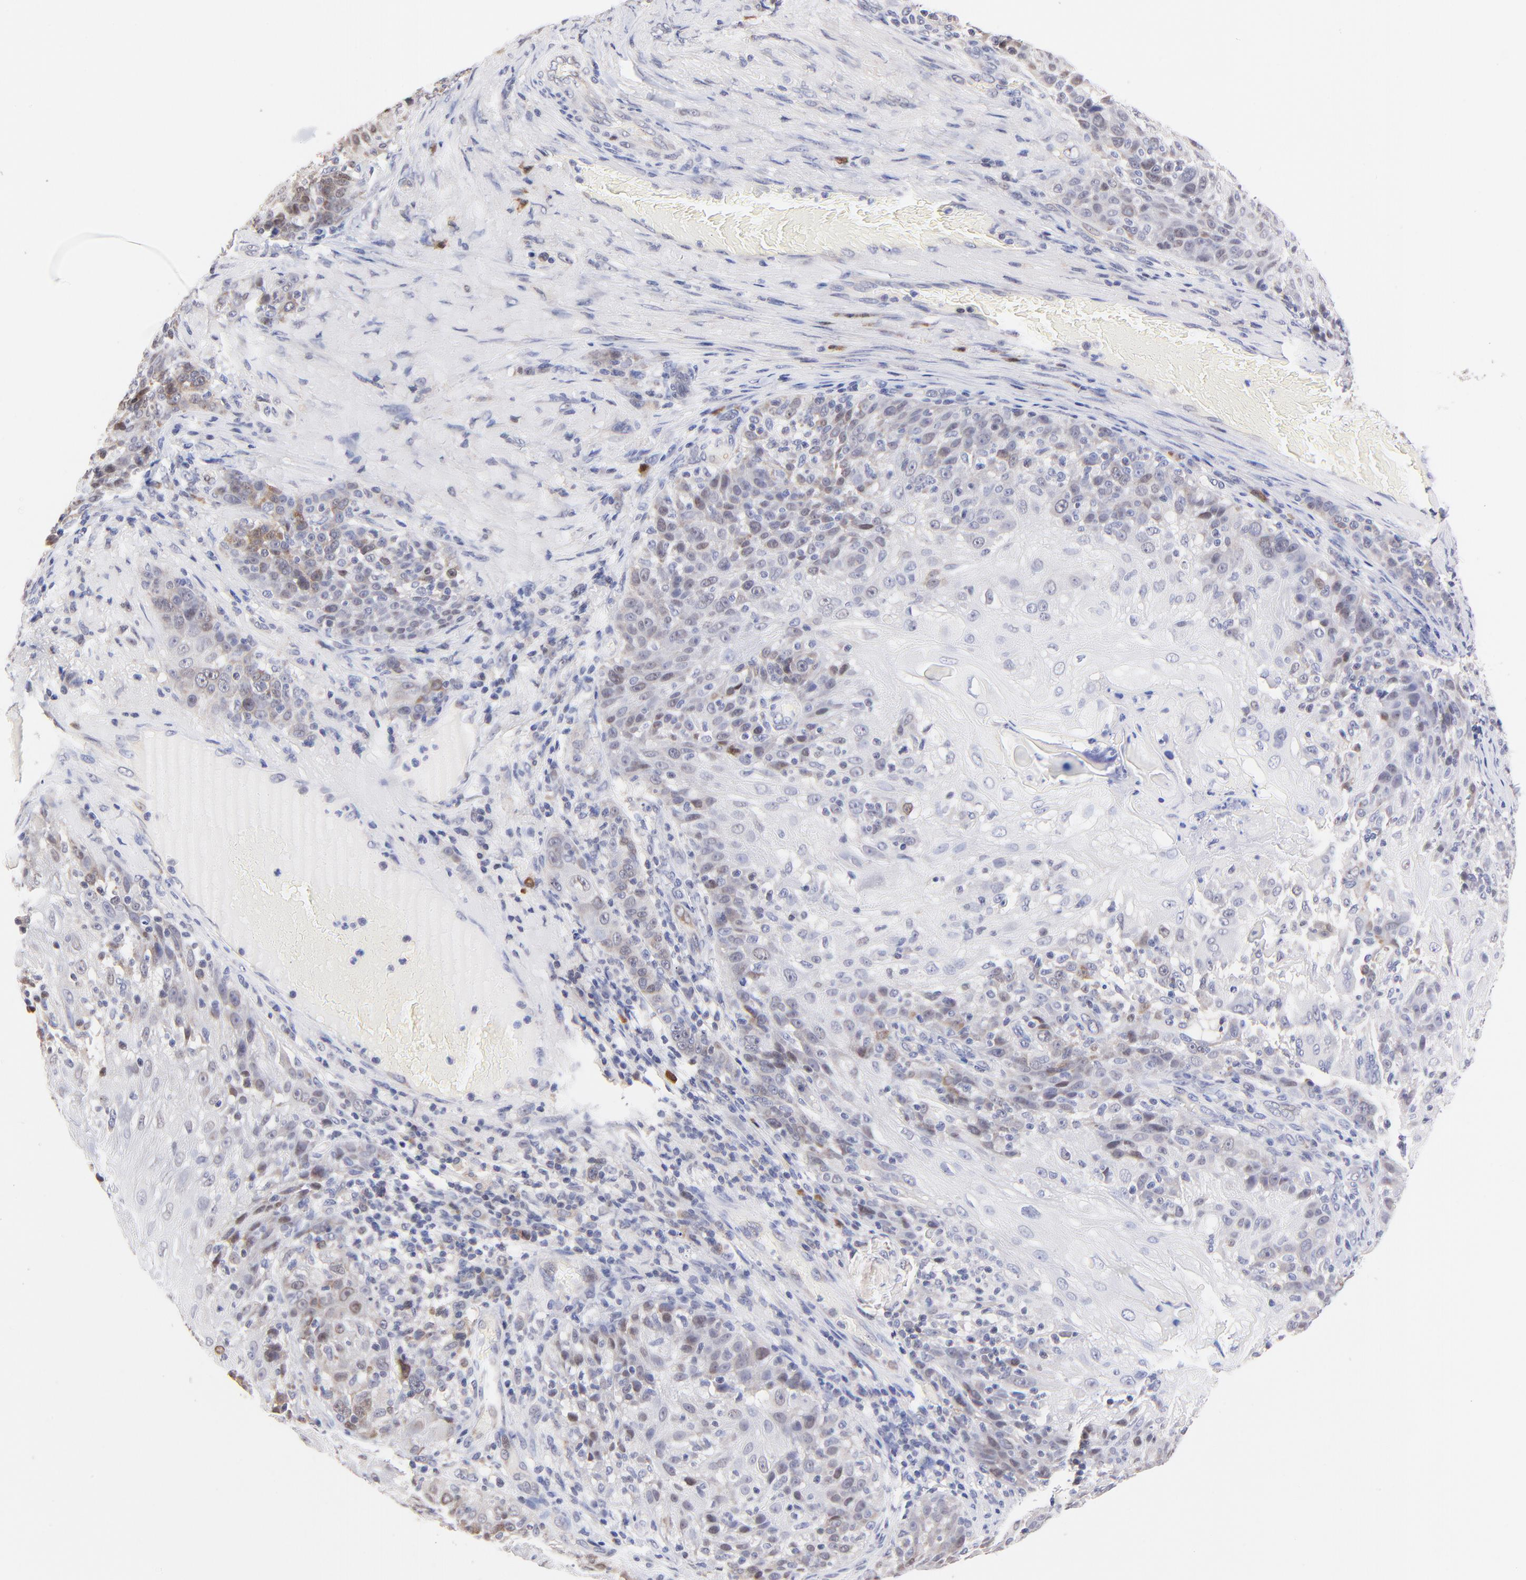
{"staining": {"intensity": "weak", "quantity": "<25%", "location": "cytoplasmic/membranous,nuclear"}, "tissue": "skin cancer", "cell_type": "Tumor cells", "image_type": "cancer", "snomed": [{"axis": "morphology", "description": "Normal tissue, NOS"}, {"axis": "morphology", "description": "Squamous cell carcinoma, NOS"}, {"axis": "topography", "description": "Skin"}], "caption": "Tumor cells show no significant protein positivity in squamous cell carcinoma (skin). Nuclei are stained in blue.", "gene": "ZNF155", "patient": {"sex": "female", "age": 83}}